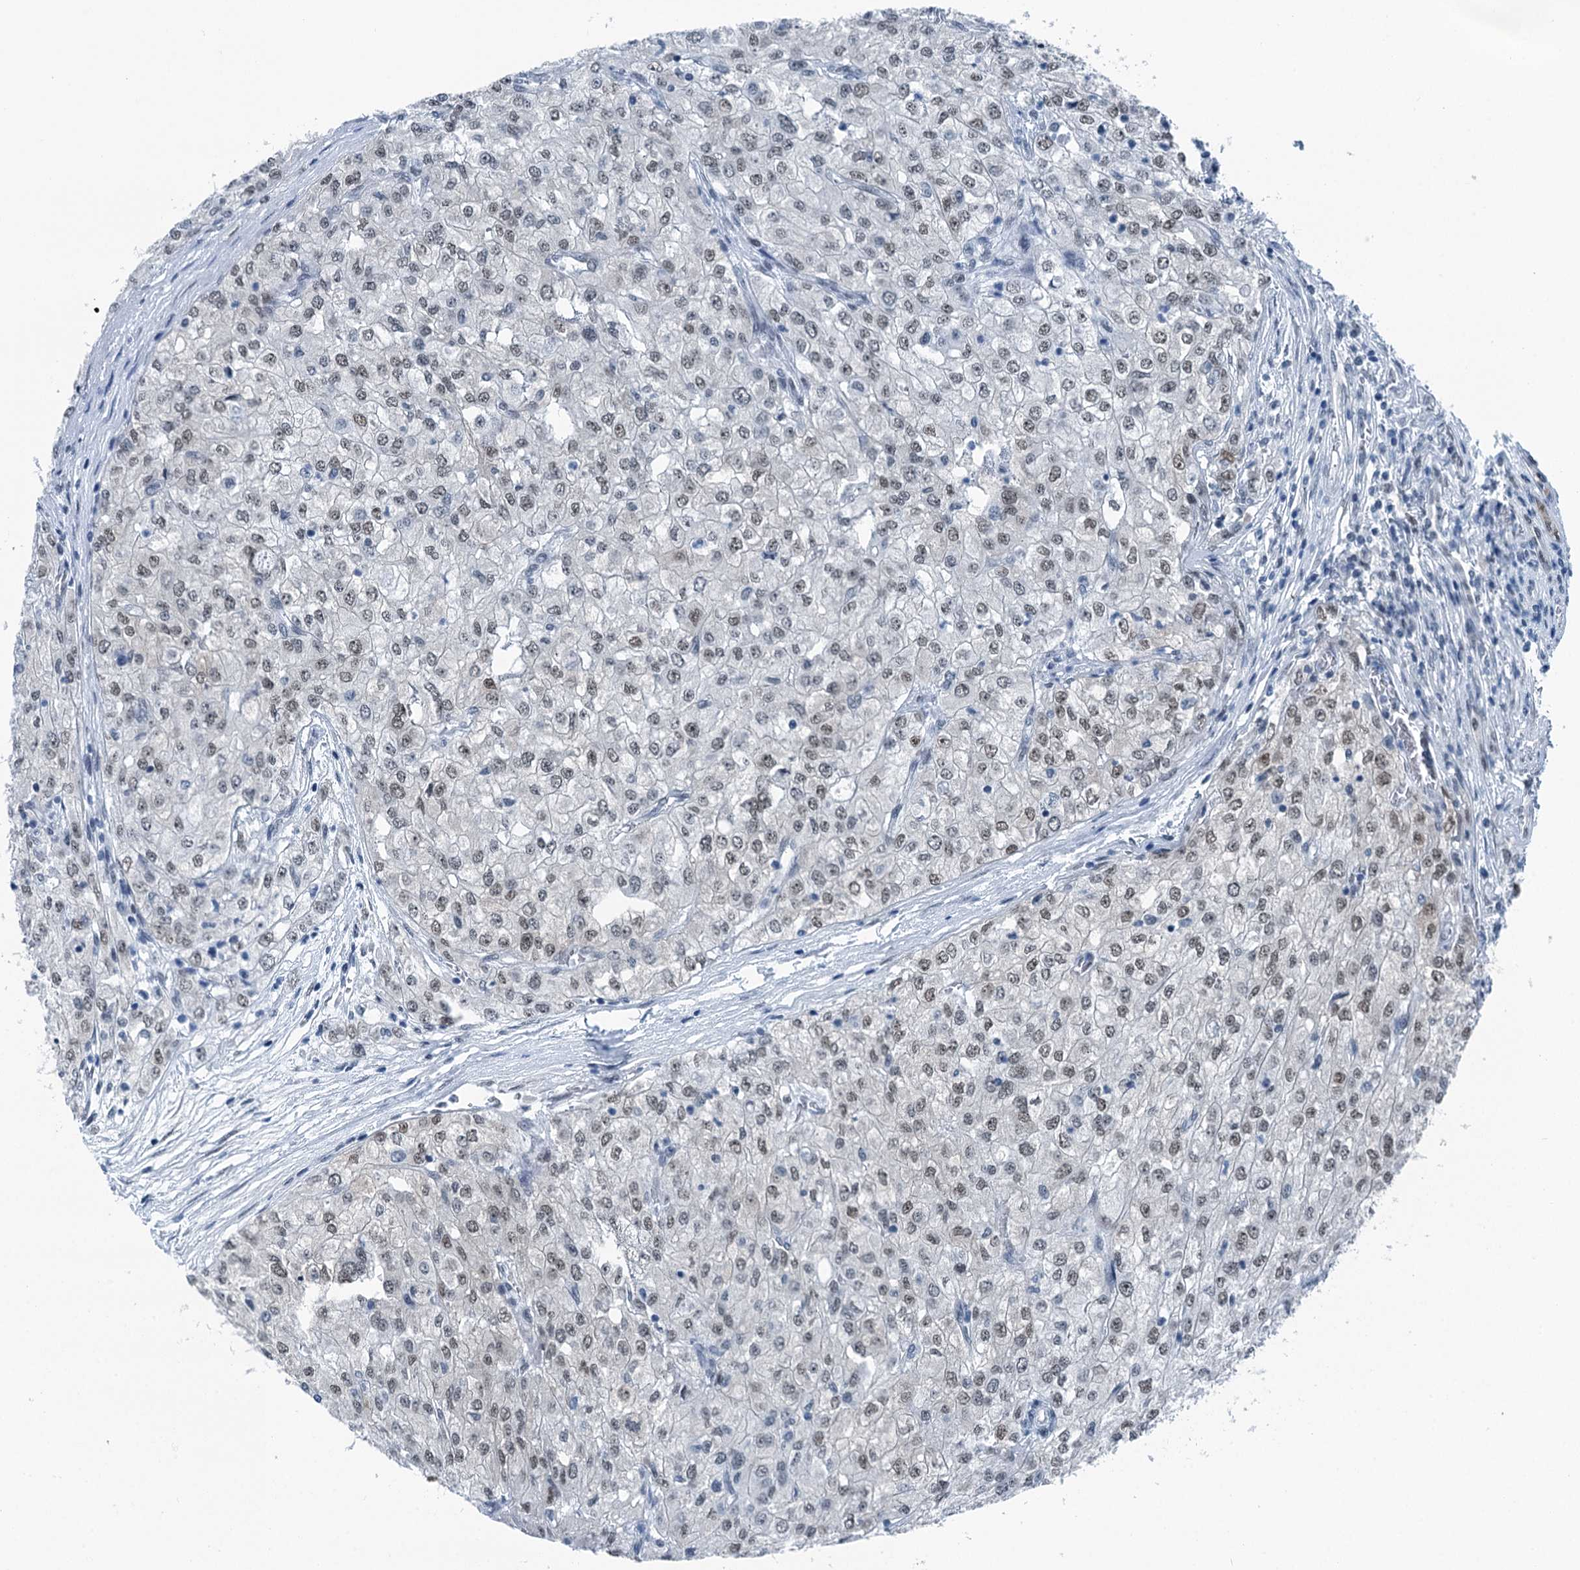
{"staining": {"intensity": "weak", "quantity": "<25%", "location": "nuclear"}, "tissue": "renal cancer", "cell_type": "Tumor cells", "image_type": "cancer", "snomed": [{"axis": "morphology", "description": "Adenocarcinoma, NOS"}, {"axis": "topography", "description": "Kidney"}], "caption": "IHC of human renal adenocarcinoma shows no staining in tumor cells.", "gene": "TRPT1", "patient": {"sex": "female", "age": 54}}